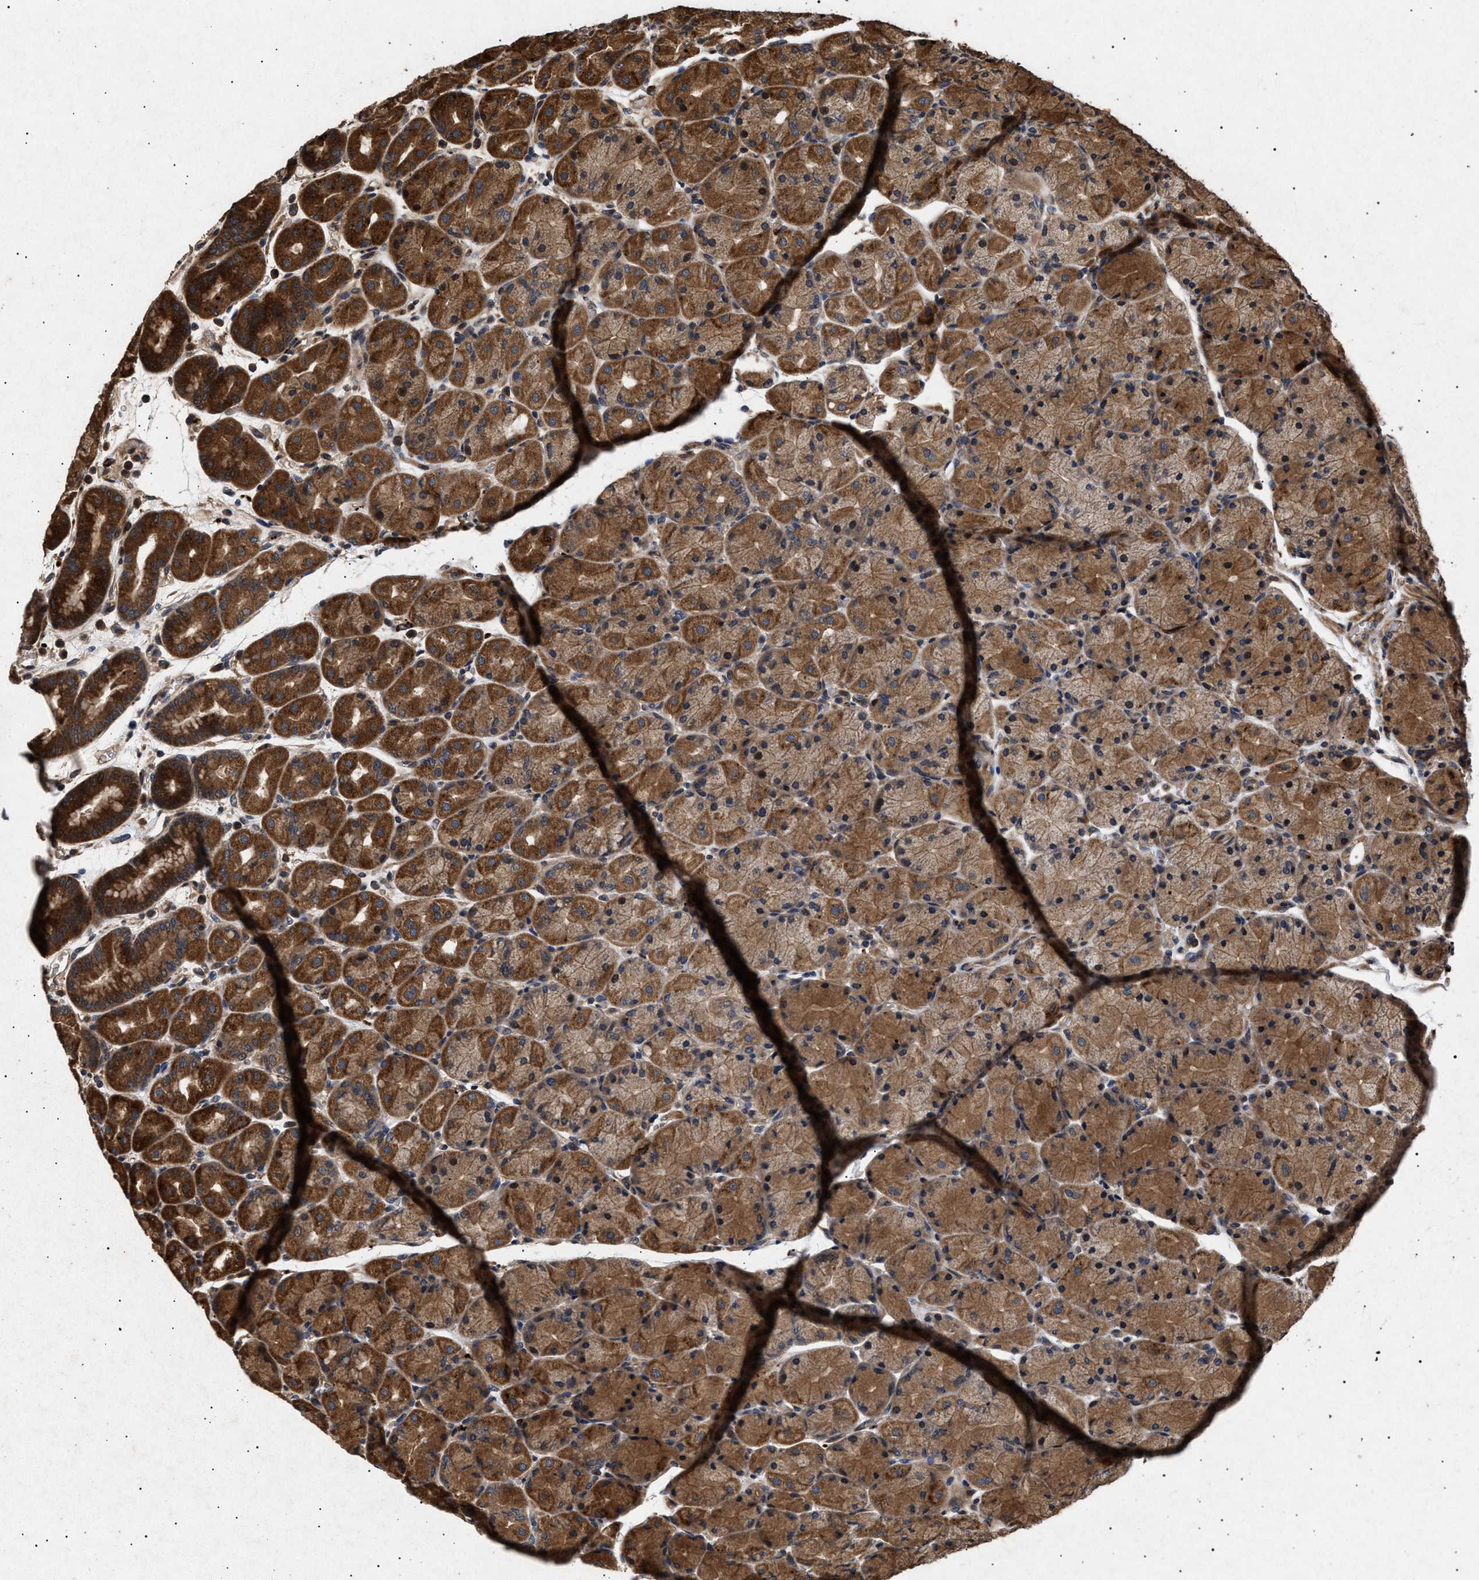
{"staining": {"intensity": "strong", "quantity": ">75%", "location": "cytoplasmic/membranous"}, "tissue": "stomach", "cell_type": "Glandular cells", "image_type": "normal", "snomed": [{"axis": "morphology", "description": "Normal tissue, NOS"}, {"axis": "morphology", "description": "Carcinoid, malignant, NOS"}, {"axis": "topography", "description": "Stomach, upper"}], "caption": "Unremarkable stomach exhibits strong cytoplasmic/membranous positivity in approximately >75% of glandular cells, visualized by immunohistochemistry. The protein is stained brown, and the nuclei are stained in blue (DAB IHC with brightfield microscopy, high magnification).", "gene": "ITGB5", "patient": {"sex": "male", "age": 39}}